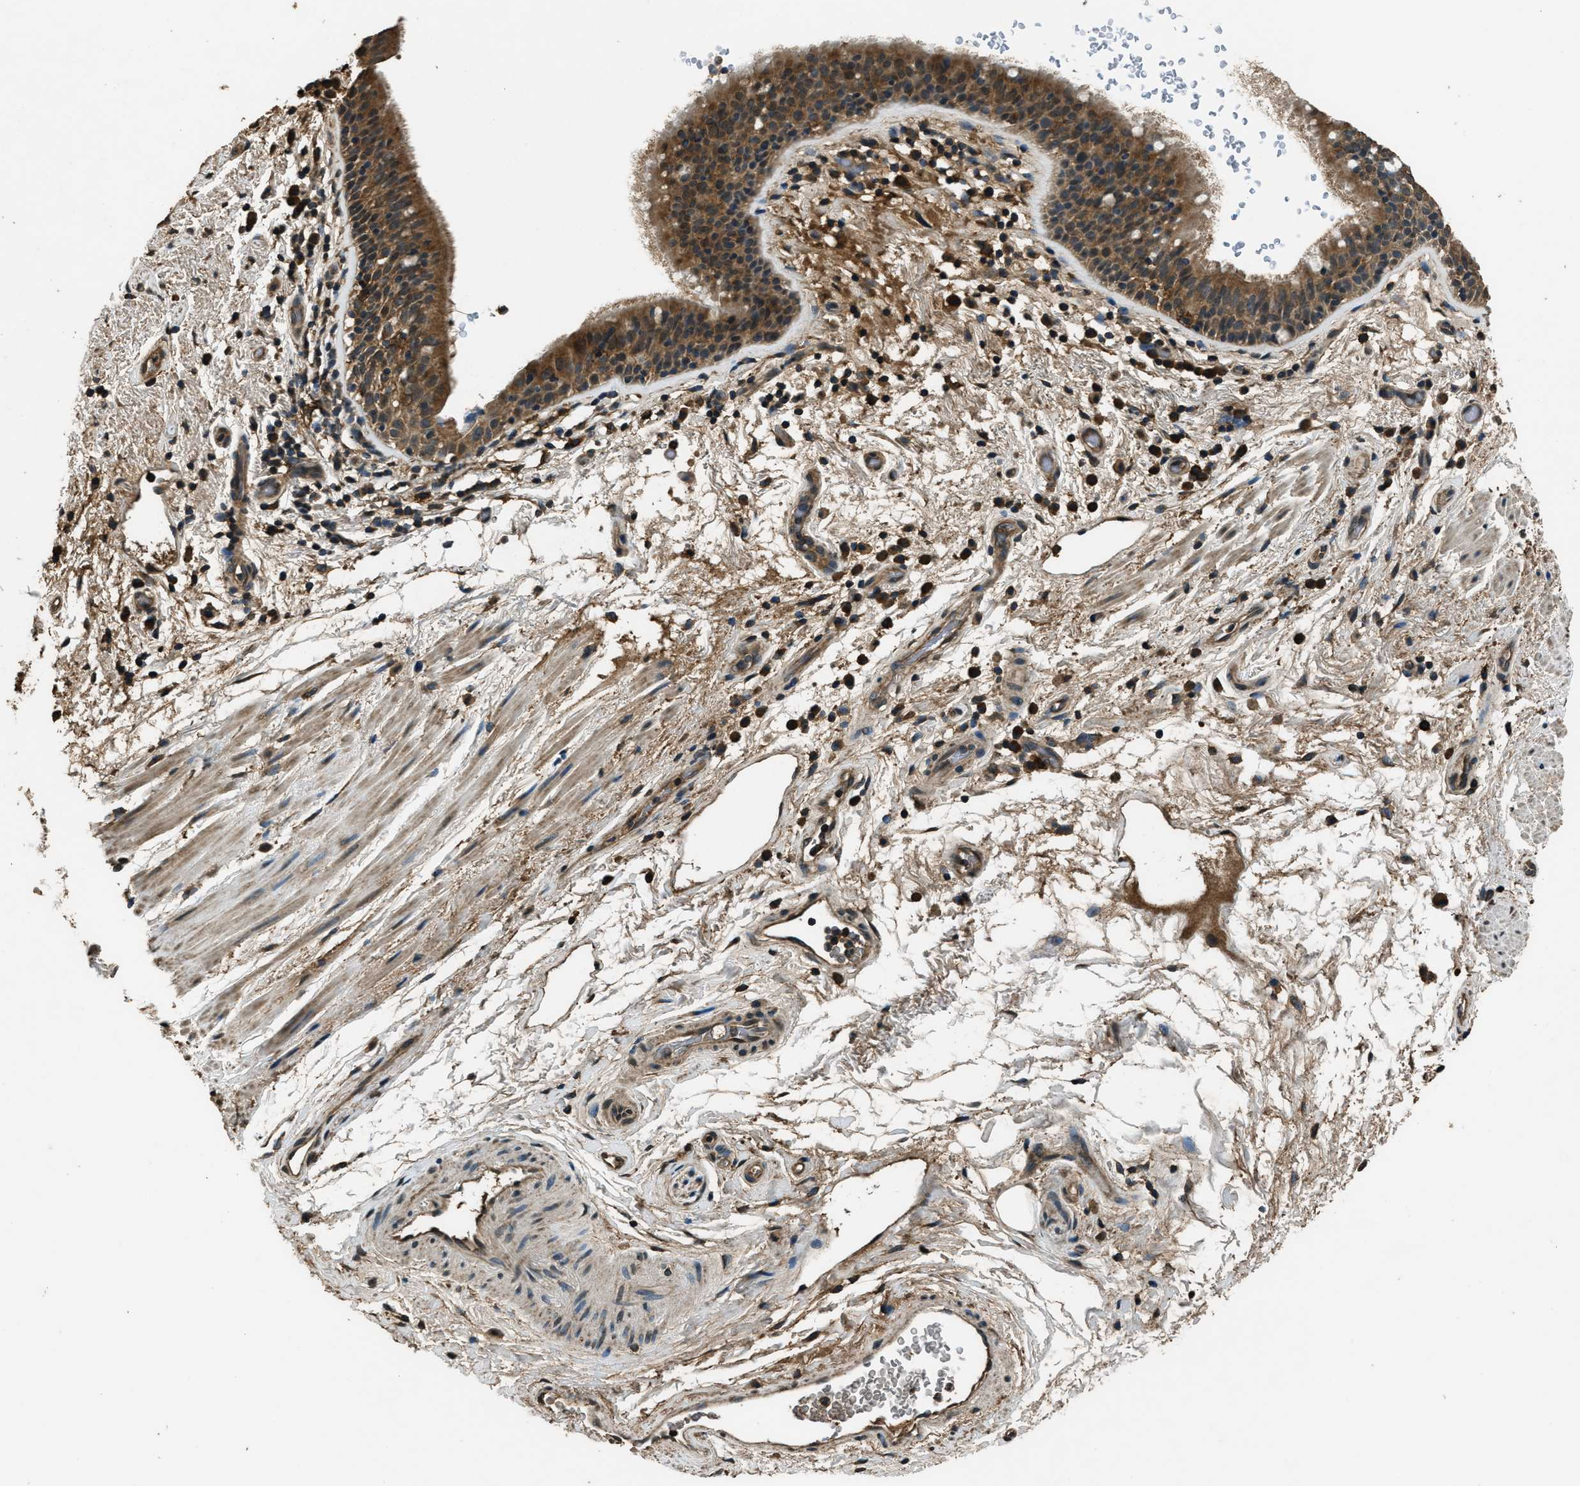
{"staining": {"intensity": "moderate", "quantity": ">75%", "location": "cytoplasmic/membranous"}, "tissue": "bronchus", "cell_type": "Respiratory epithelial cells", "image_type": "normal", "snomed": [{"axis": "morphology", "description": "Normal tissue, NOS"}, {"axis": "morphology", "description": "Inflammation, NOS"}, {"axis": "topography", "description": "Cartilage tissue"}, {"axis": "topography", "description": "Bronchus"}], "caption": "This is a micrograph of immunohistochemistry (IHC) staining of benign bronchus, which shows moderate positivity in the cytoplasmic/membranous of respiratory epithelial cells.", "gene": "SALL3", "patient": {"sex": "male", "age": 77}}